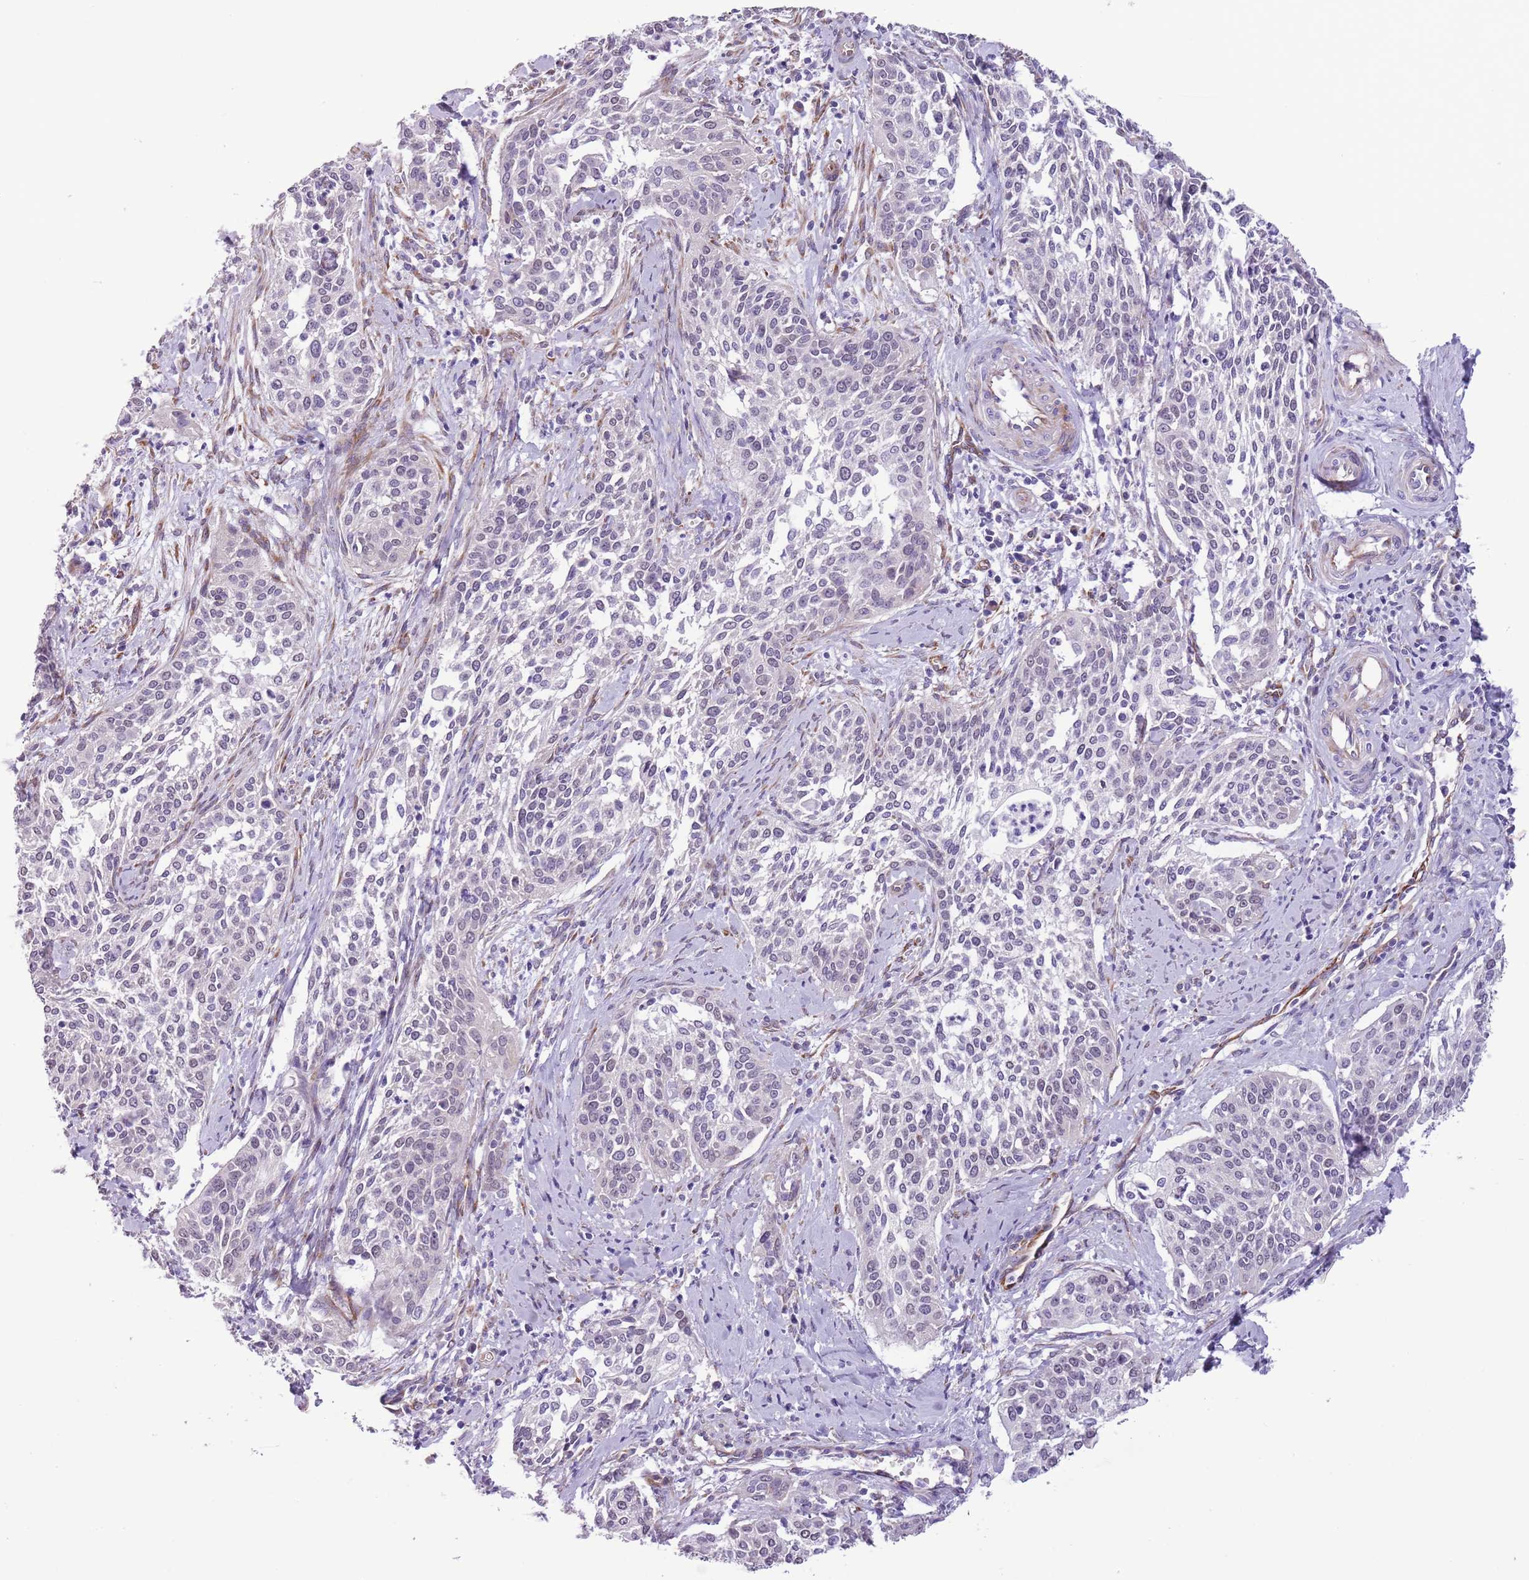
{"staining": {"intensity": "negative", "quantity": "none", "location": "none"}, "tissue": "cervical cancer", "cell_type": "Tumor cells", "image_type": "cancer", "snomed": [{"axis": "morphology", "description": "Squamous cell carcinoma, NOS"}, {"axis": "topography", "description": "Cervix"}], "caption": "IHC of squamous cell carcinoma (cervical) reveals no positivity in tumor cells. (Stains: DAB (3,3'-diaminobenzidine) immunohistochemistry with hematoxylin counter stain, Microscopy: brightfield microscopy at high magnification).", "gene": "MRPL32", "patient": {"sex": "female", "age": 44}}